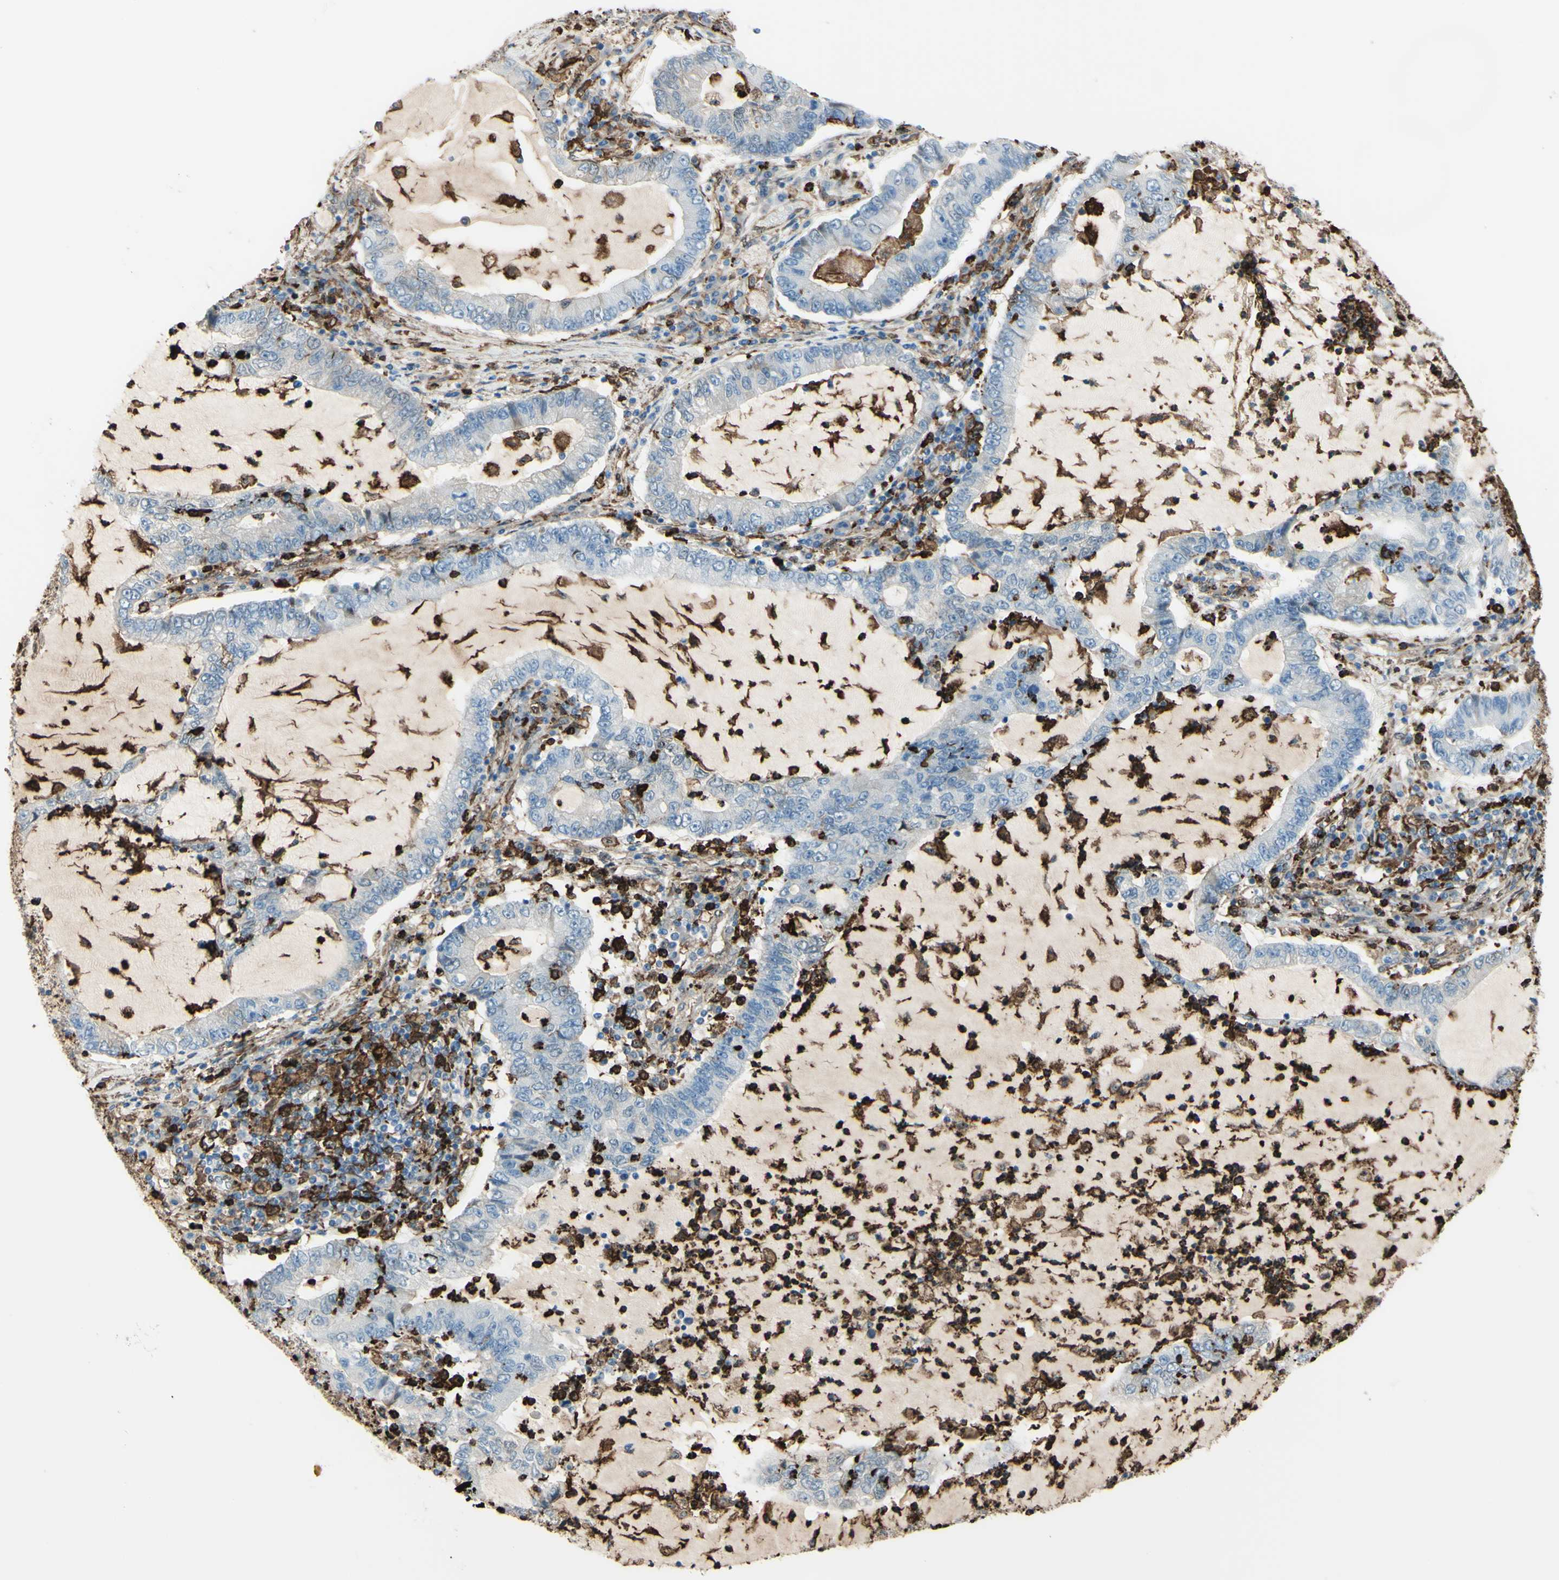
{"staining": {"intensity": "weak", "quantity": "25%-75%", "location": "cytoplasmic/membranous"}, "tissue": "lung cancer", "cell_type": "Tumor cells", "image_type": "cancer", "snomed": [{"axis": "morphology", "description": "Adenocarcinoma, NOS"}, {"axis": "topography", "description": "Lung"}], "caption": "Protein positivity by immunohistochemistry (IHC) demonstrates weak cytoplasmic/membranous positivity in approximately 25%-75% of tumor cells in lung cancer (adenocarcinoma). The staining is performed using DAB (3,3'-diaminobenzidine) brown chromogen to label protein expression. The nuclei are counter-stained blue using hematoxylin.", "gene": "GSN", "patient": {"sex": "female", "age": 51}}